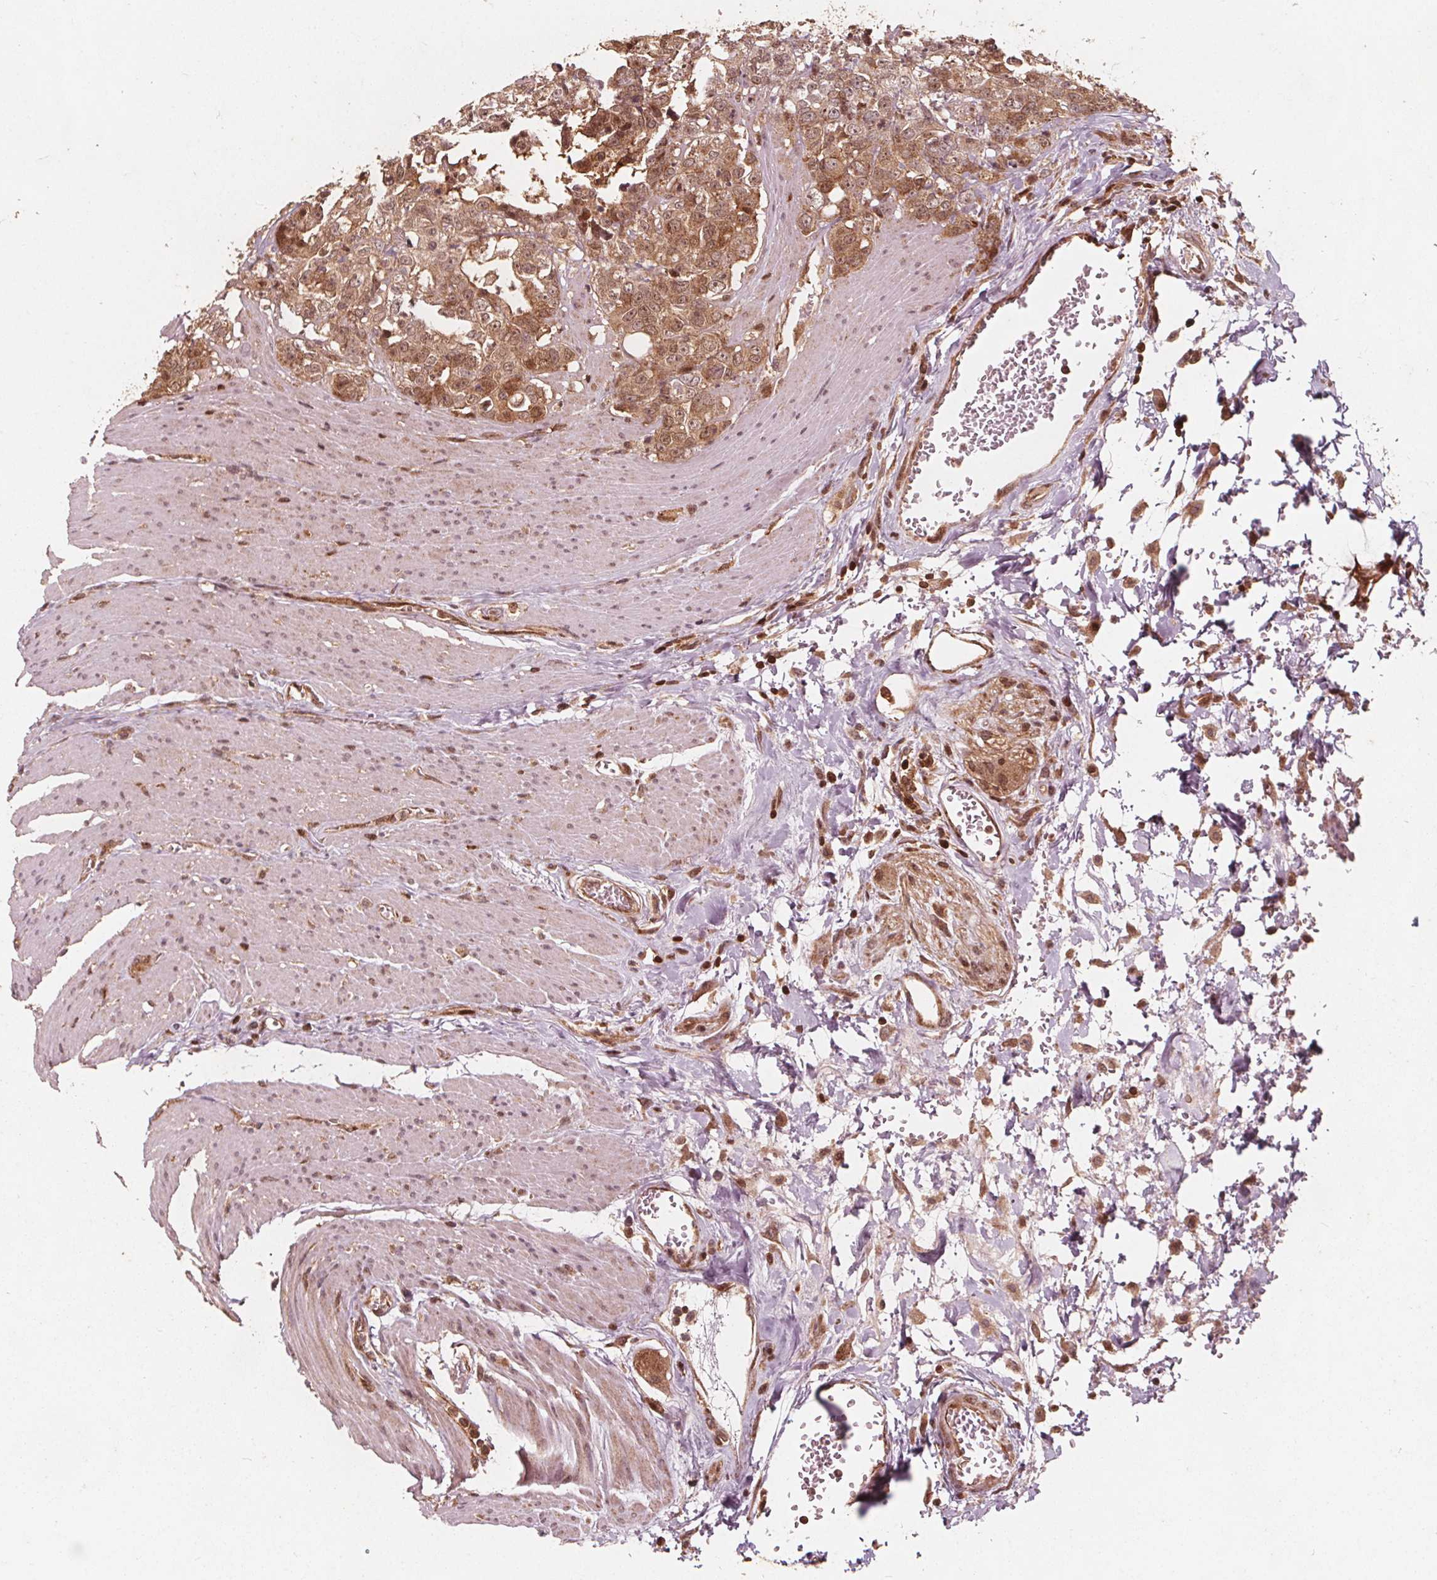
{"staining": {"intensity": "moderate", "quantity": ">75%", "location": "cytoplasmic/membranous"}, "tissue": "colorectal cancer", "cell_type": "Tumor cells", "image_type": "cancer", "snomed": [{"axis": "morphology", "description": "Adenocarcinoma, NOS"}, {"axis": "topography", "description": "Rectum"}], "caption": "Immunohistochemistry image of neoplastic tissue: human adenocarcinoma (colorectal) stained using IHC demonstrates medium levels of moderate protein expression localized specifically in the cytoplasmic/membranous of tumor cells, appearing as a cytoplasmic/membranous brown color.", "gene": "AIP", "patient": {"sex": "female", "age": 62}}